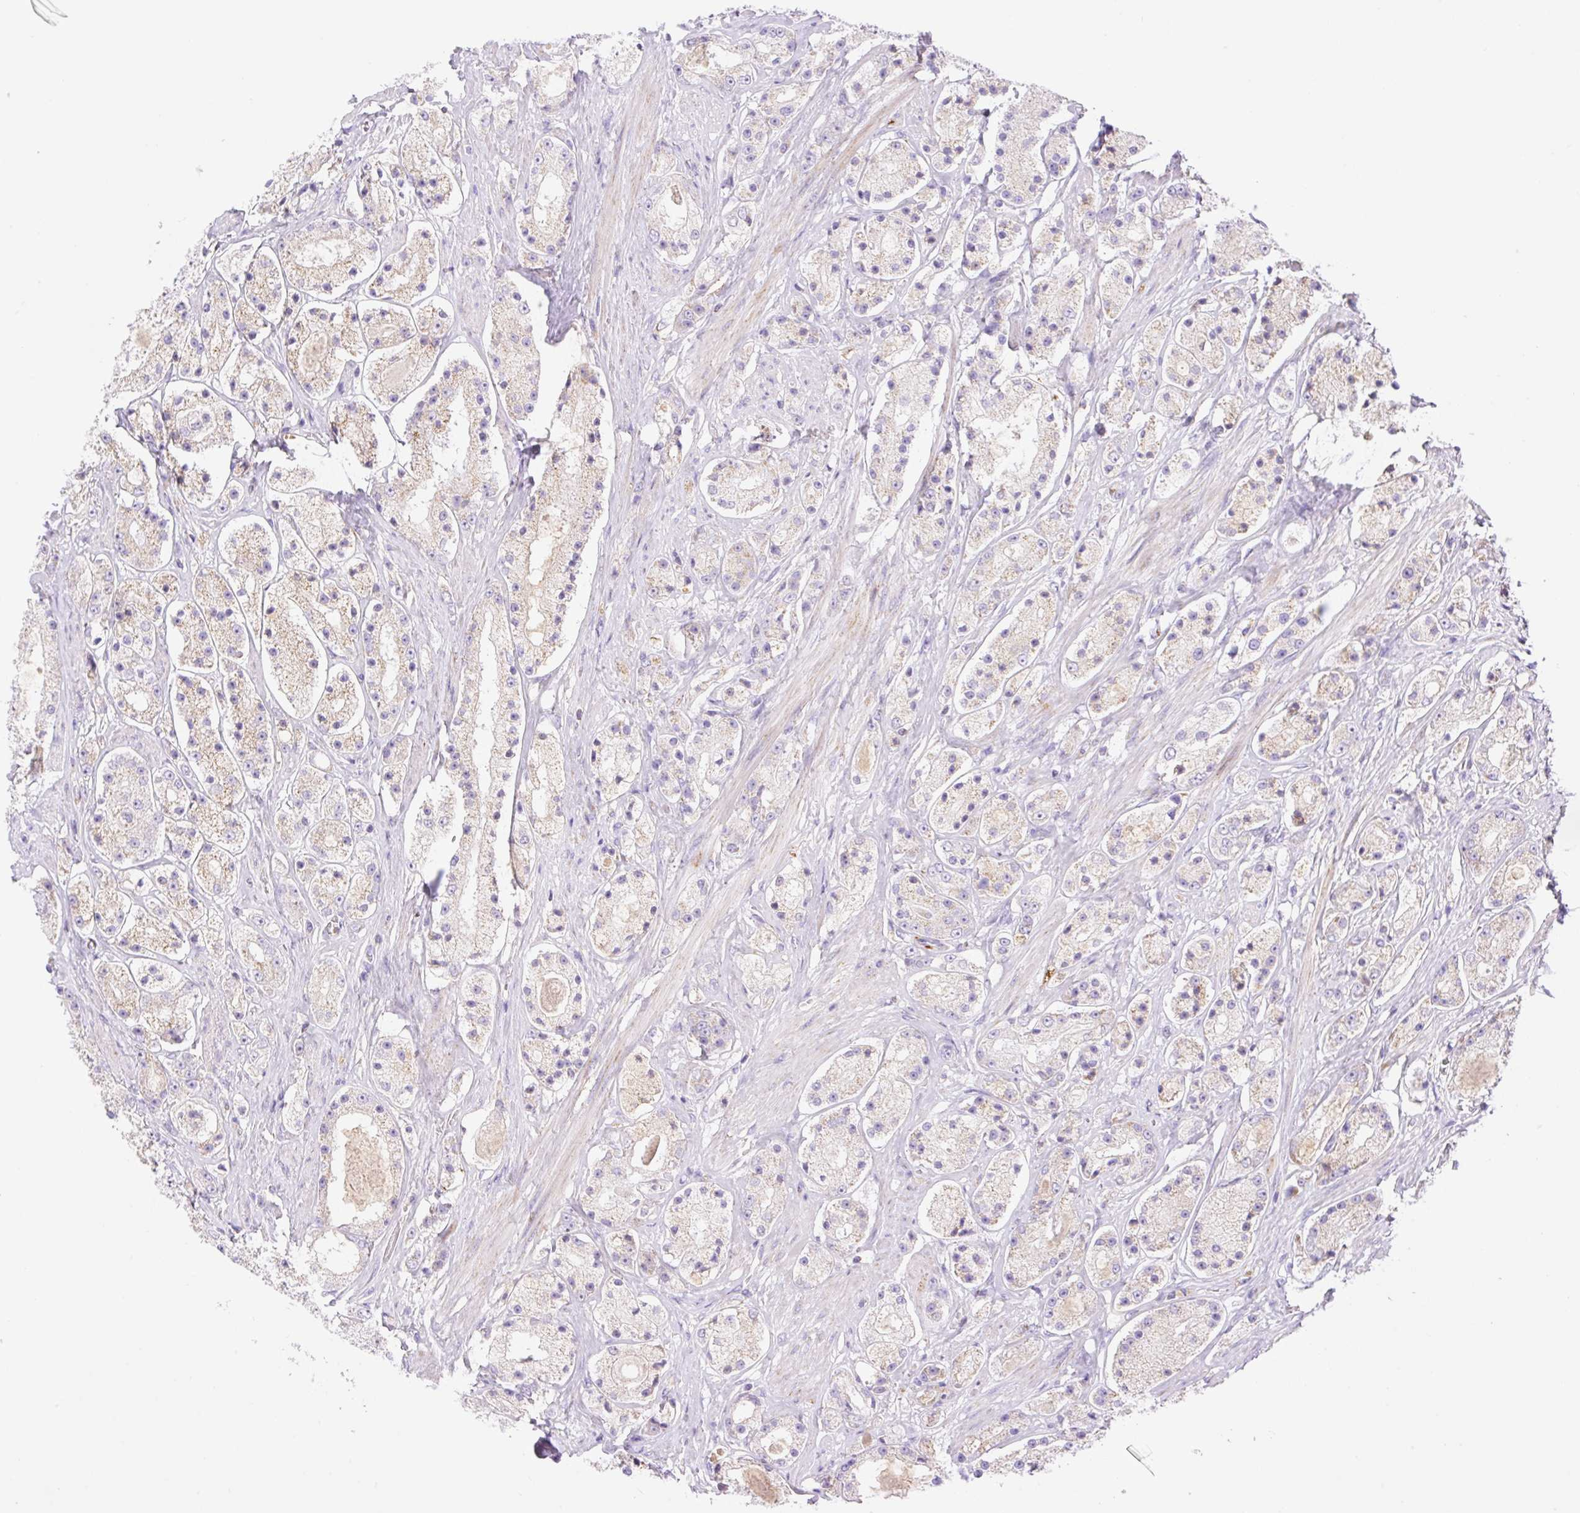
{"staining": {"intensity": "weak", "quantity": "25%-75%", "location": "cytoplasmic/membranous"}, "tissue": "prostate cancer", "cell_type": "Tumor cells", "image_type": "cancer", "snomed": [{"axis": "morphology", "description": "Adenocarcinoma, High grade"}, {"axis": "topography", "description": "Prostate"}], "caption": "Tumor cells display low levels of weak cytoplasmic/membranous staining in approximately 25%-75% of cells in prostate cancer (high-grade adenocarcinoma).", "gene": "ETNK2", "patient": {"sex": "male", "age": 67}}